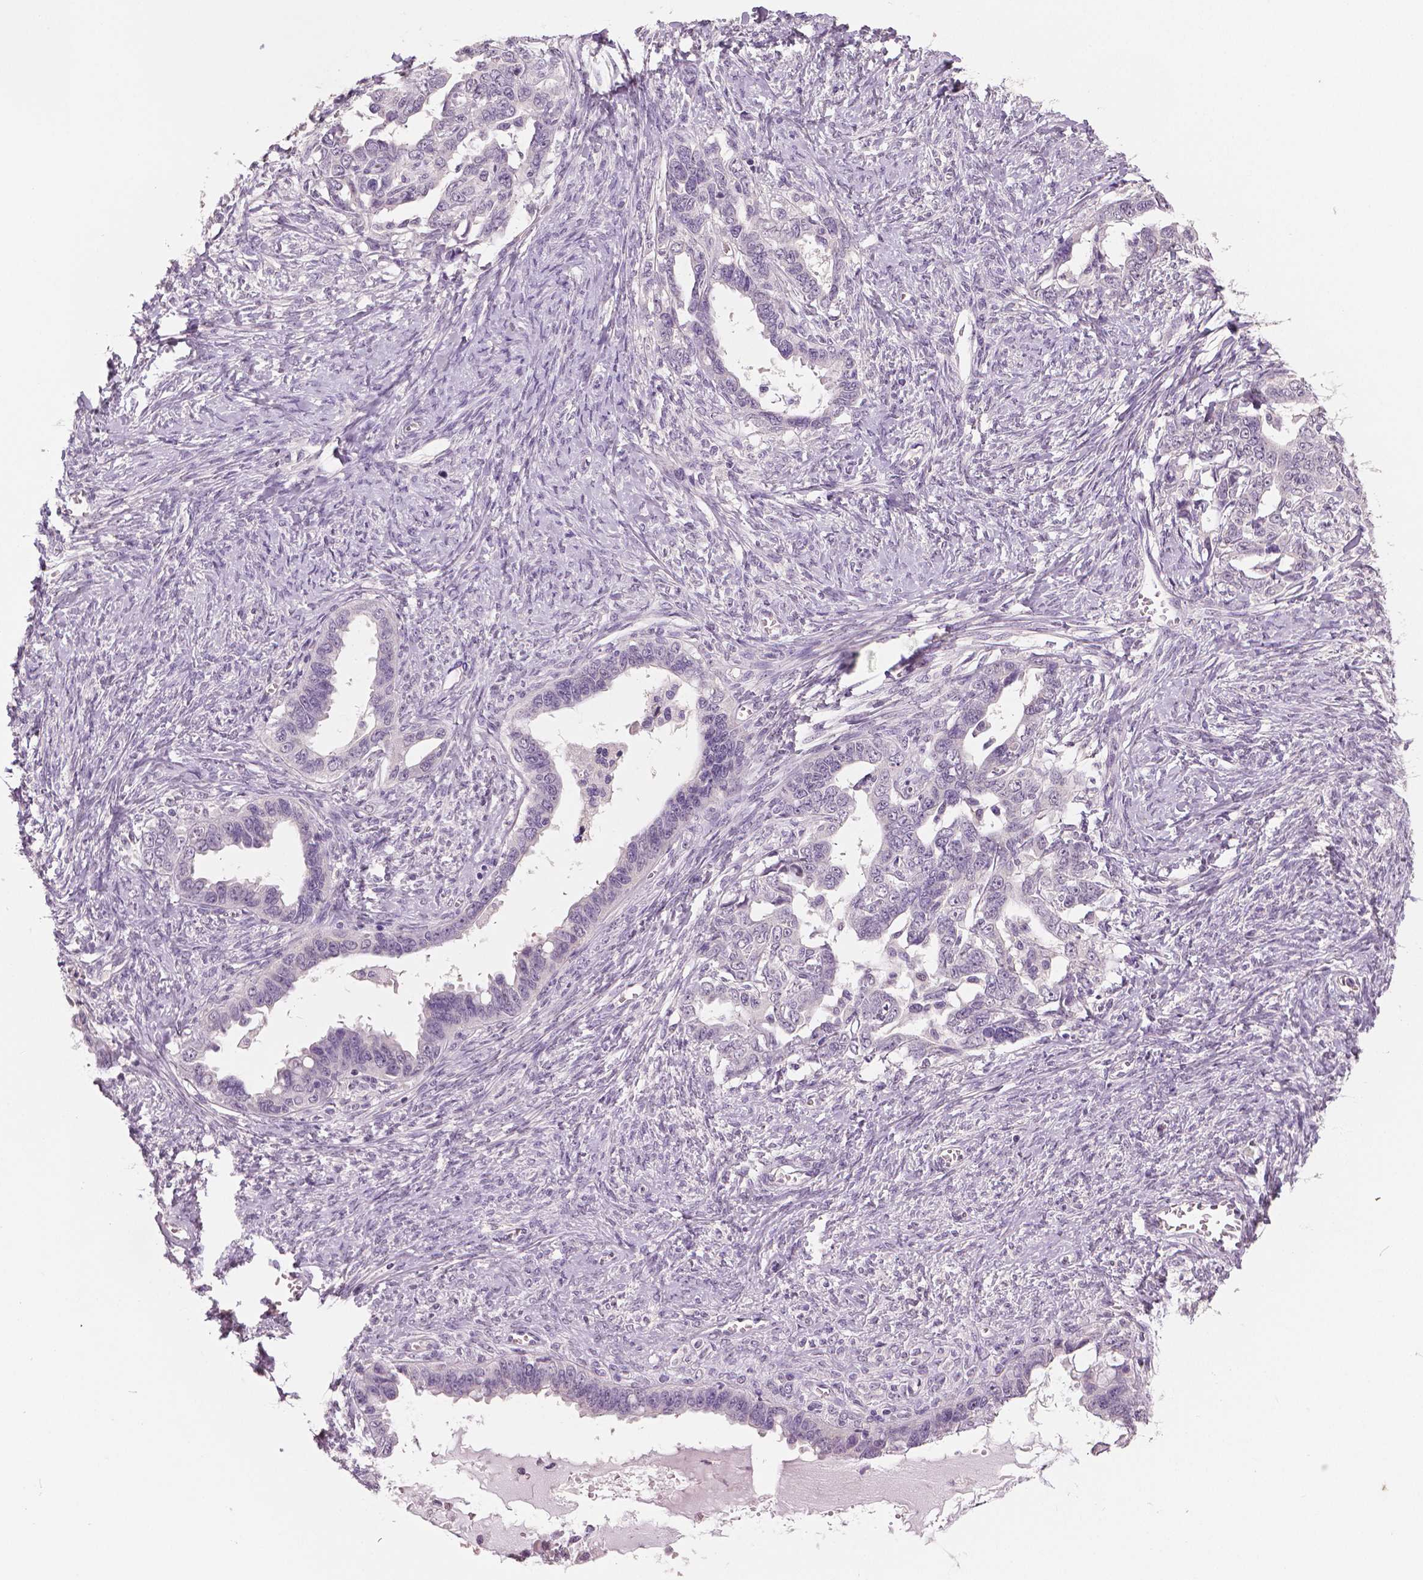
{"staining": {"intensity": "negative", "quantity": "none", "location": "none"}, "tissue": "ovarian cancer", "cell_type": "Tumor cells", "image_type": "cancer", "snomed": [{"axis": "morphology", "description": "Cystadenocarcinoma, serous, NOS"}, {"axis": "topography", "description": "Ovary"}], "caption": "Immunohistochemistry of human ovarian serous cystadenocarcinoma exhibits no staining in tumor cells.", "gene": "NECAB1", "patient": {"sex": "female", "age": 69}}